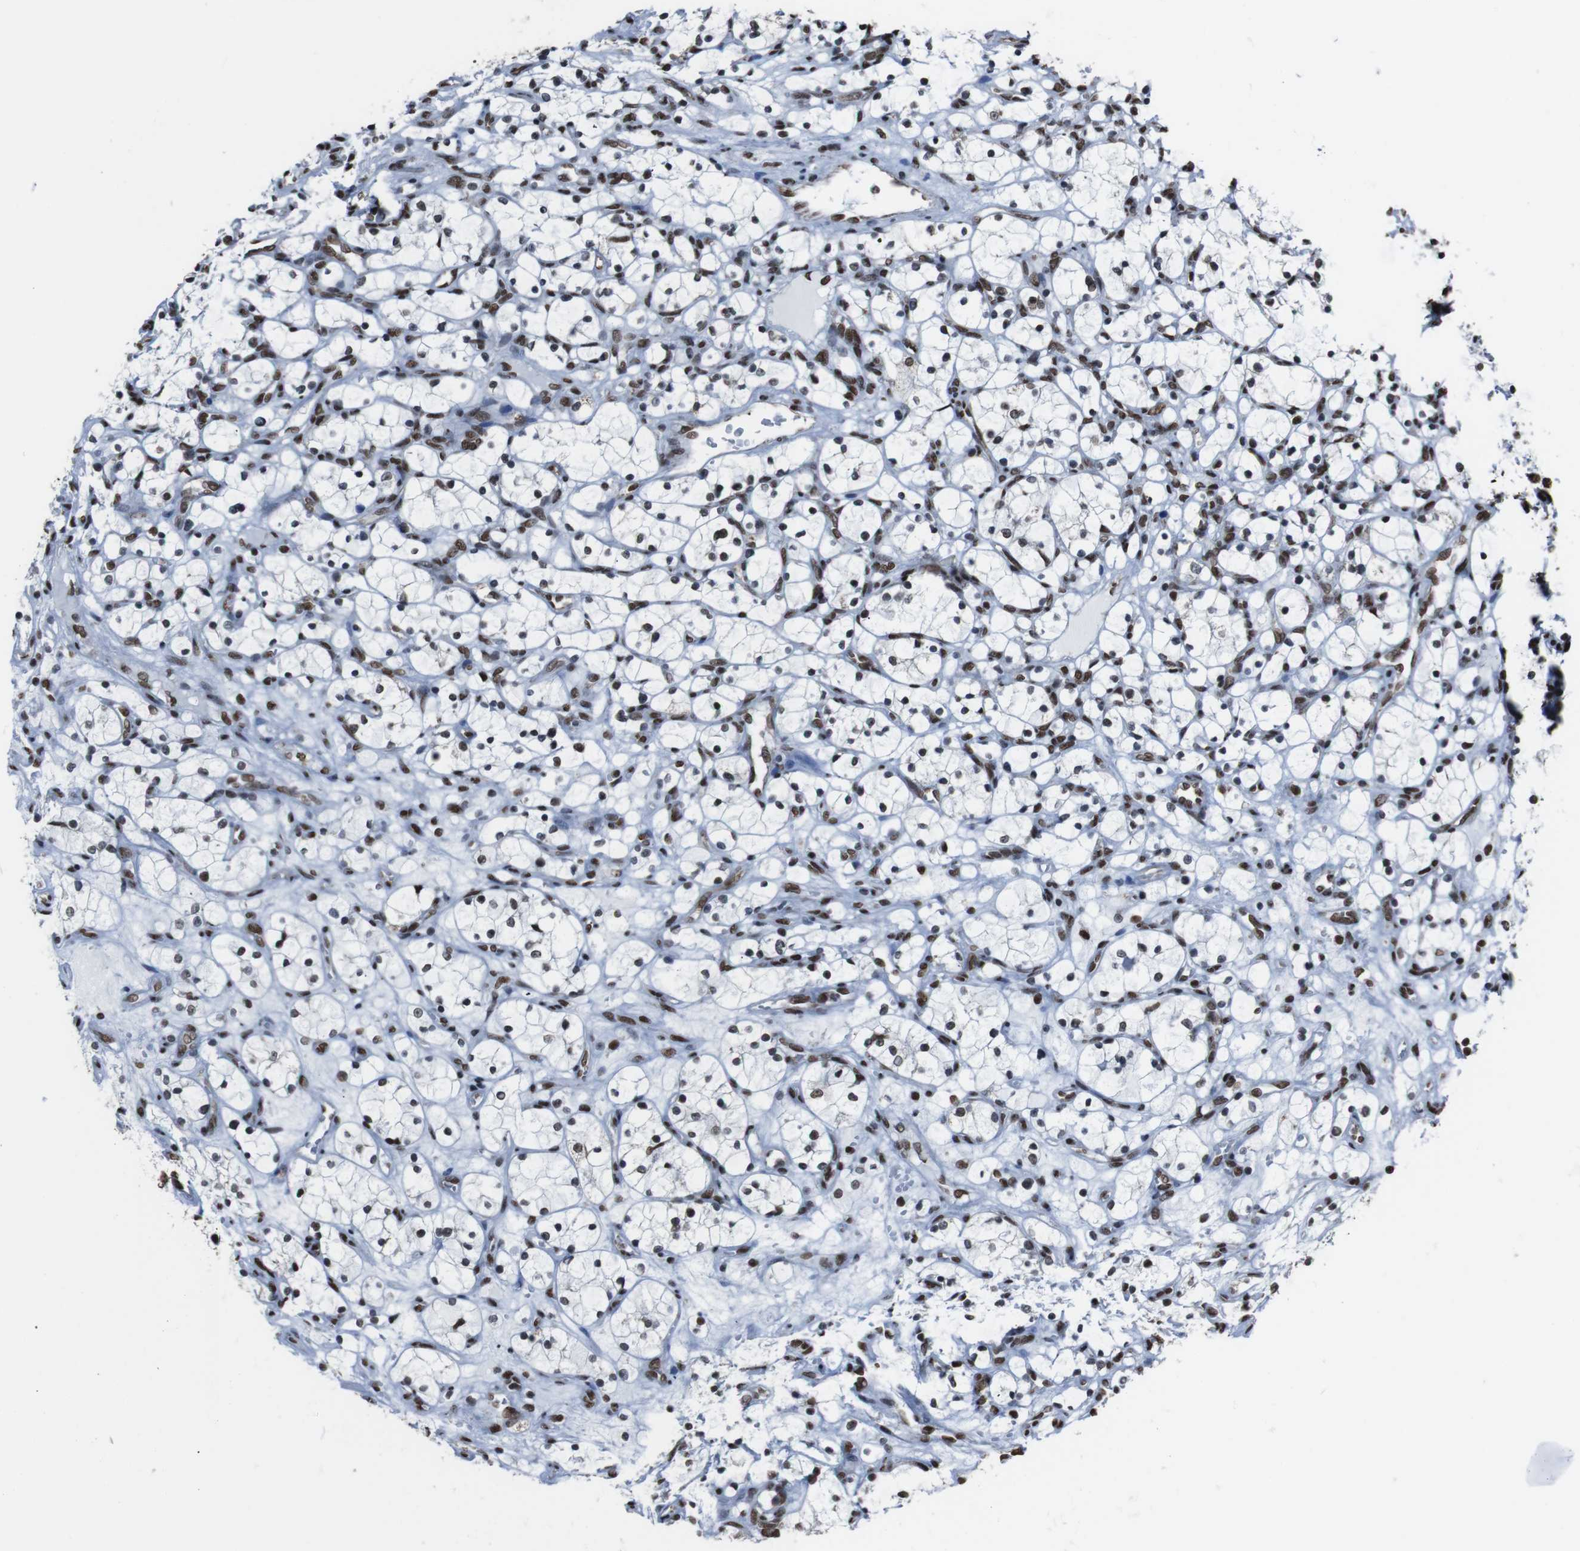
{"staining": {"intensity": "moderate", "quantity": "<25%", "location": "nuclear"}, "tissue": "renal cancer", "cell_type": "Tumor cells", "image_type": "cancer", "snomed": [{"axis": "morphology", "description": "Adenocarcinoma, NOS"}, {"axis": "topography", "description": "Kidney"}], "caption": "Human adenocarcinoma (renal) stained with a brown dye exhibits moderate nuclear positive expression in approximately <25% of tumor cells.", "gene": "ROMO1", "patient": {"sex": "female", "age": 69}}